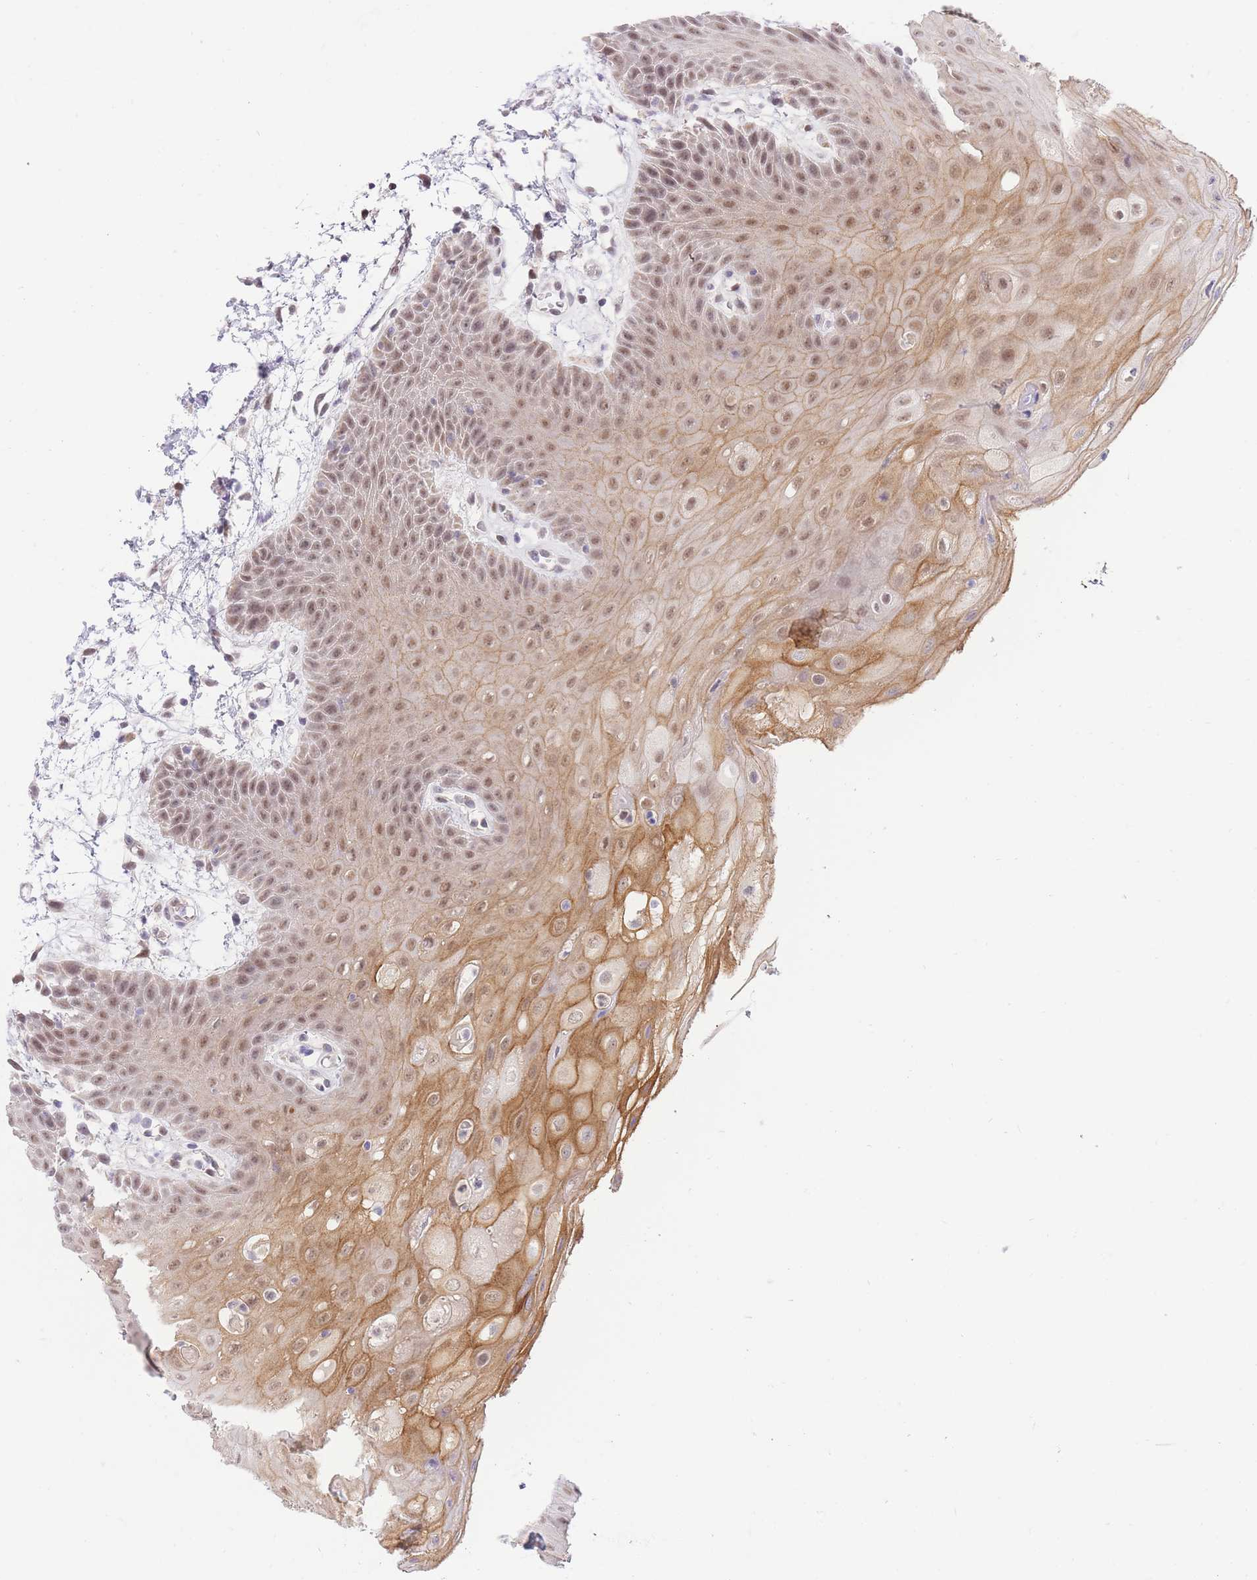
{"staining": {"intensity": "moderate", "quantity": ">75%", "location": "cytoplasmic/membranous,nuclear"}, "tissue": "oral mucosa", "cell_type": "Squamous epithelial cells", "image_type": "normal", "snomed": [{"axis": "morphology", "description": "Normal tissue, NOS"}, {"axis": "topography", "description": "Oral tissue"}, {"axis": "topography", "description": "Tounge, NOS"}], "caption": "A high-resolution micrograph shows immunohistochemistry staining of benign oral mucosa, which demonstrates moderate cytoplasmic/membranous,nuclear expression in approximately >75% of squamous epithelial cells. Immunohistochemistry (ihc) stains the protein in brown and the nuclei are stained blue.", "gene": "UBXN7", "patient": {"sex": "female", "age": 59}}